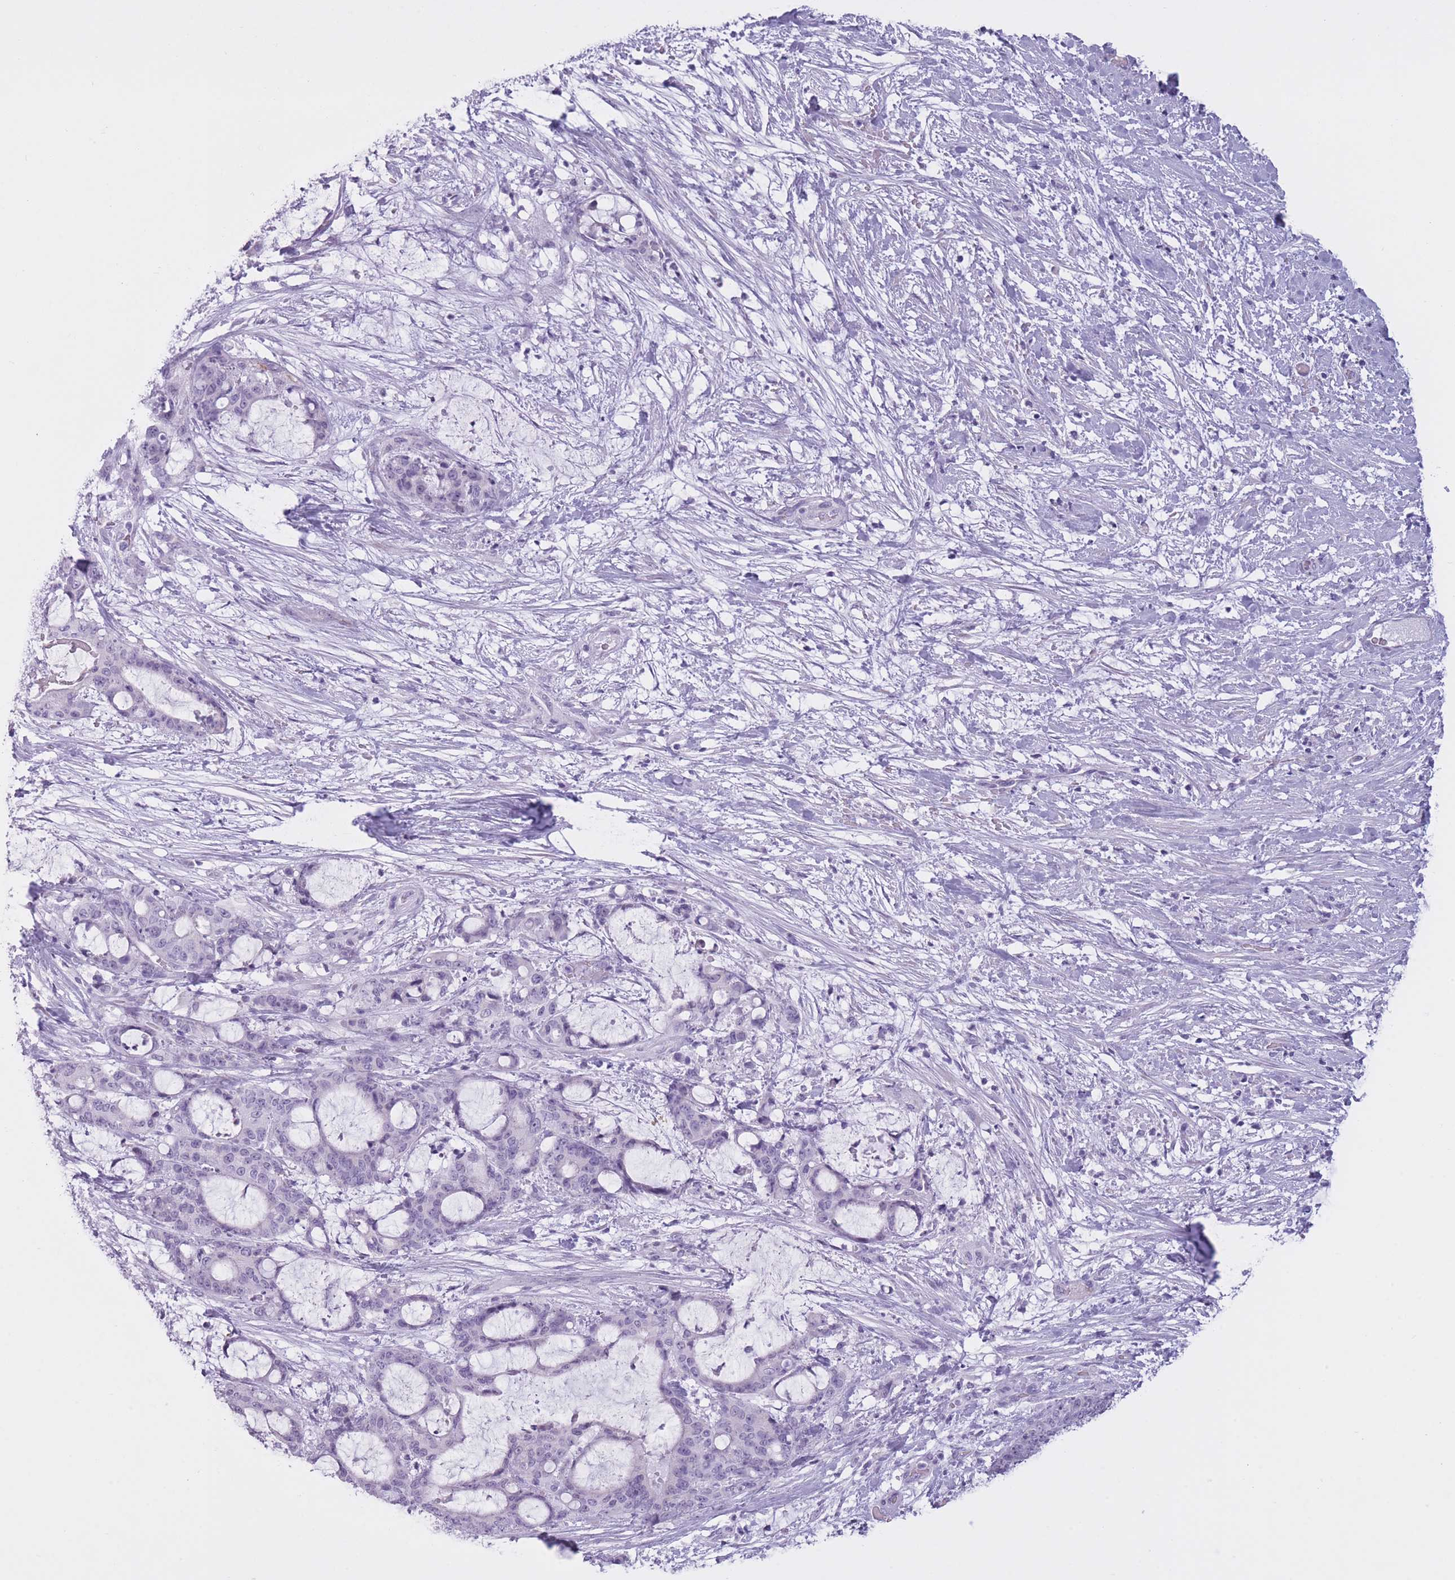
{"staining": {"intensity": "negative", "quantity": "none", "location": "none"}, "tissue": "liver cancer", "cell_type": "Tumor cells", "image_type": "cancer", "snomed": [{"axis": "morphology", "description": "Normal tissue, NOS"}, {"axis": "morphology", "description": "Cholangiocarcinoma"}, {"axis": "topography", "description": "Liver"}, {"axis": "topography", "description": "Peripheral nerve tissue"}], "caption": "Tumor cells show no significant positivity in liver cancer (cholangiocarcinoma). (DAB immunohistochemistry (IHC) visualized using brightfield microscopy, high magnification).", "gene": "GOLGA6D", "patient": {"sex": "female", "age": 73}}